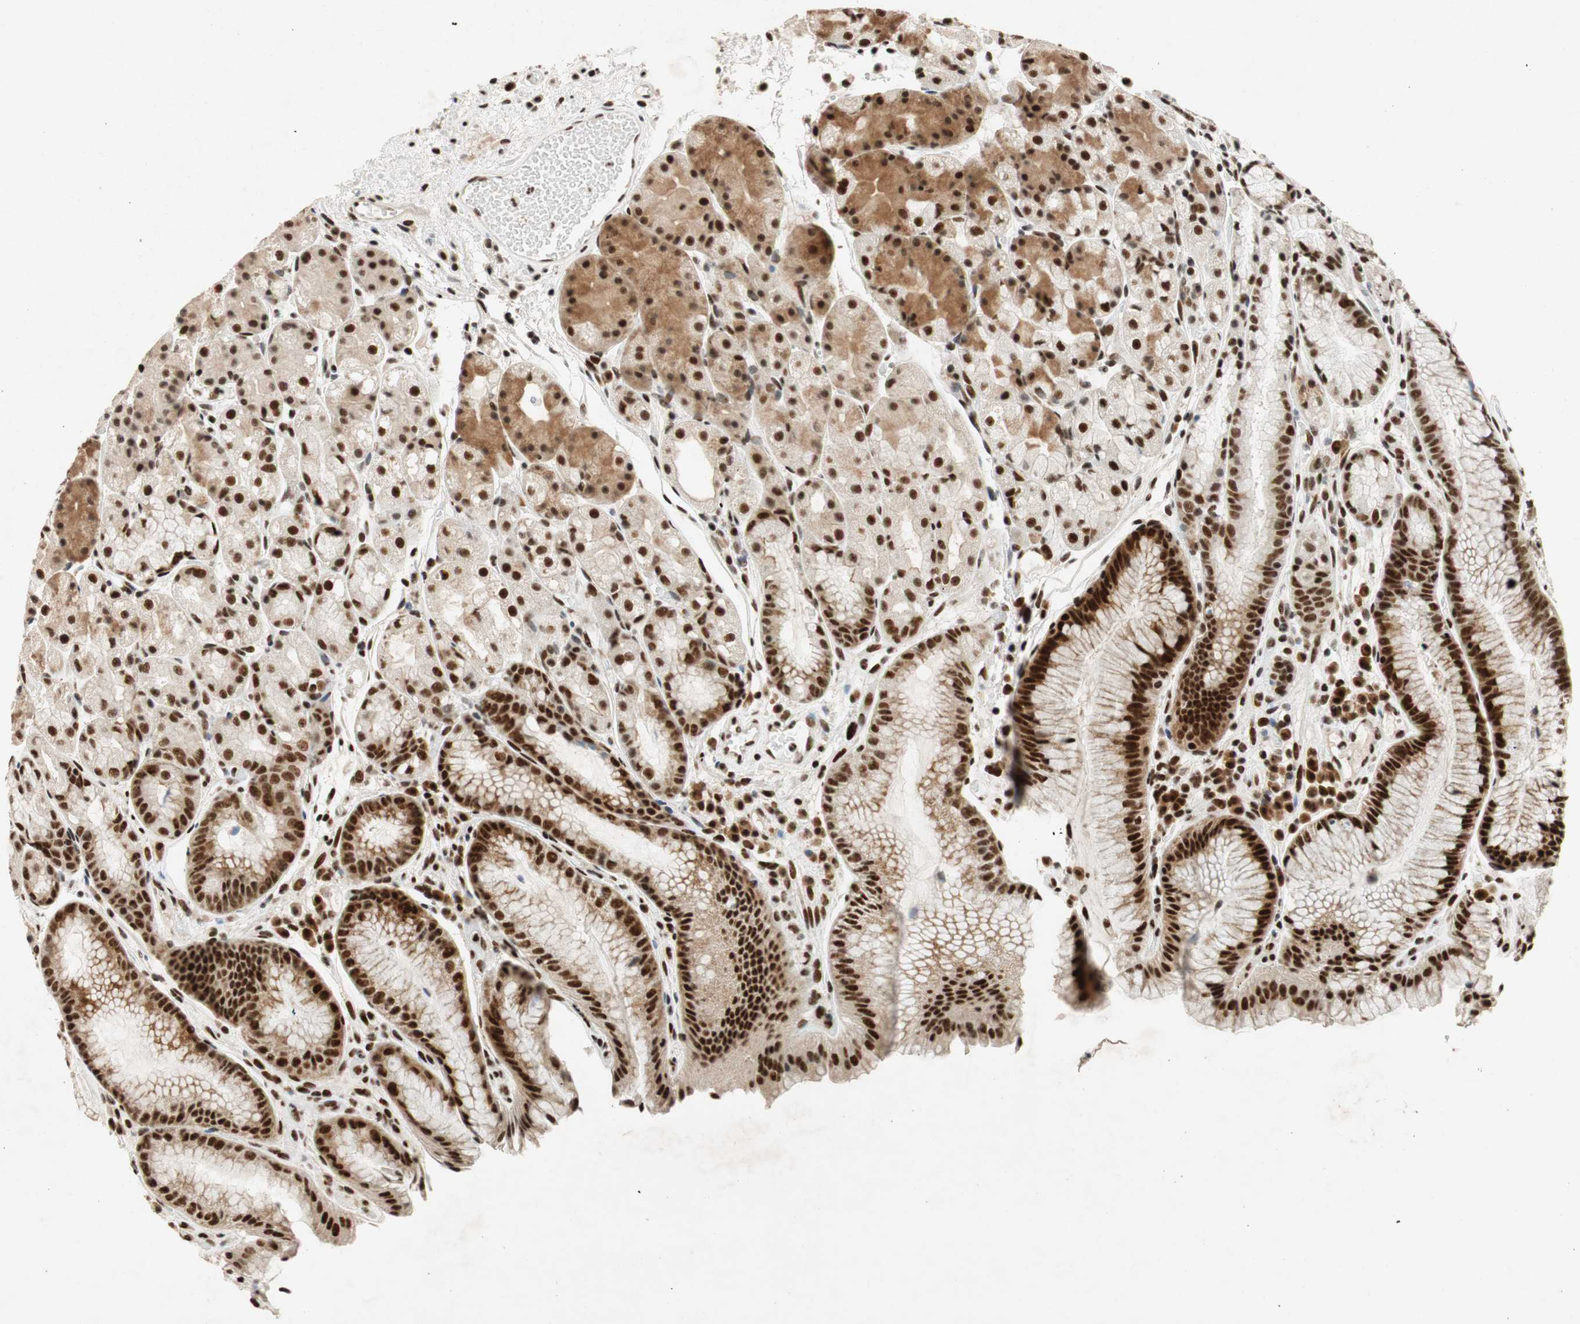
{"staining": {"intensity": "strong", "quantity": ">75%", "location": "cytoplasmic/membranous,nuclear"}, "tissue": "stomach", "cell_type": "Glandular cells", "image_type": "normal", "snomed": [{"axis": "morphology", "description": "Normal tissue, NOS"}, {"axis": "topography", "description": "Stomach, upper"}], "caption": "Immunohistochemistry (IHC) staining of unremarkable stomach, which shows high levels of strong cytoplasmic/membranous,nuclear positivity in approximately >75% of glandular cells indicating strong cytoplasmic/membranous,nuclear protein positivity. The staining was performed using DAB (brown) for protein detection and nuclei were counterstained in hematoxylin (blue).", "gene": "NCBP3", "patient": {"sex": "male", "age": 72}}